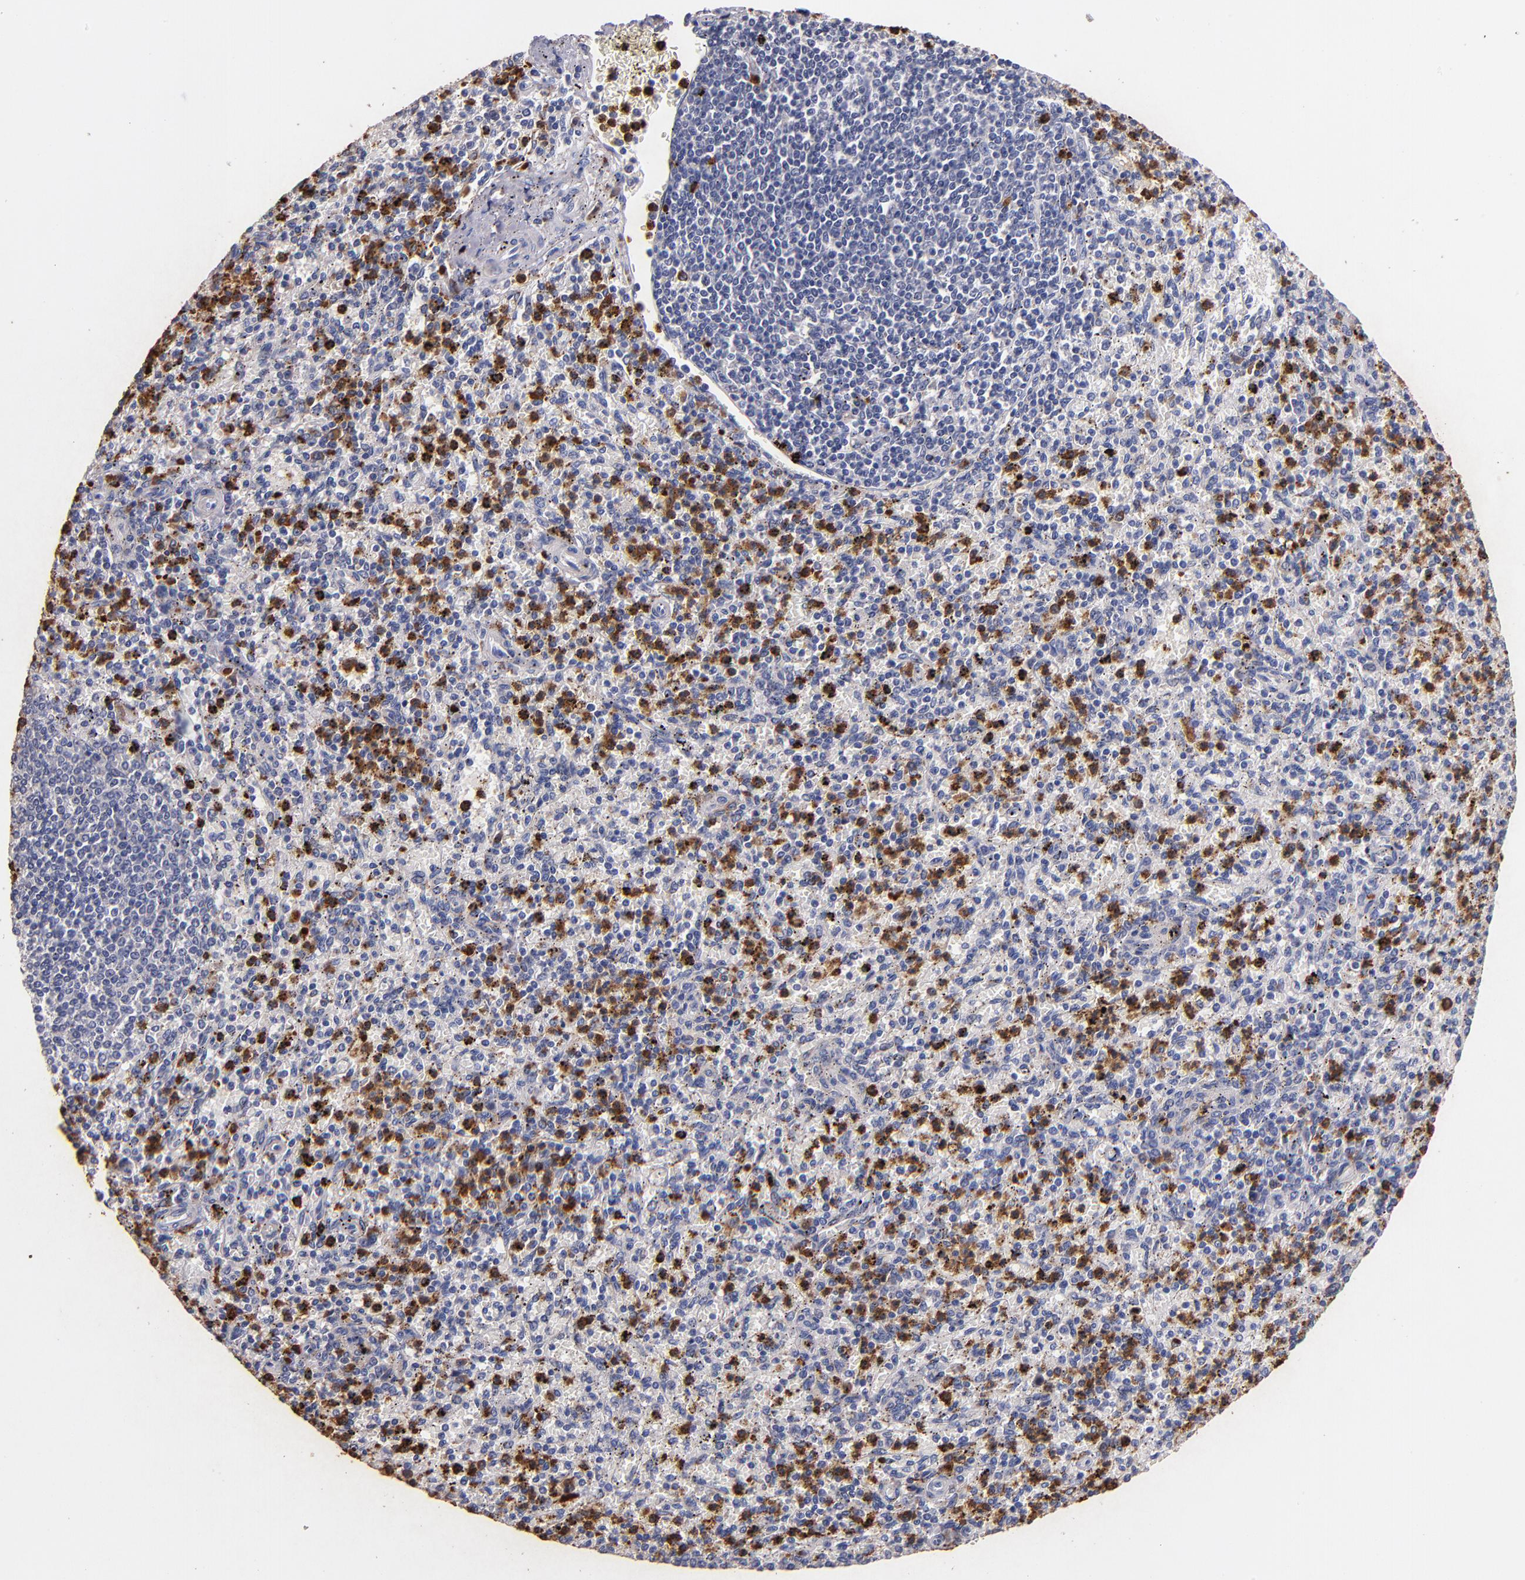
{"staining": {"intensity": "strong", "quantity": "<25%", "location": "cytoplasmic/membranous"}, "tissue": "spleen", "cell_type": "Cells in red pulp", "image_type": "normal", "snomed": [{"axis": "morphology", "description": "Normal tissue, NOS"}, {"axis": "topography", "description": "Spleen"}], "caption": "IHC of benign human spleen displays medium levels of strong cytoplasmic/membranous expression in approximately <25% of cells in red pulp.", "gene": "TTLL12", "patient": {"sex": "male", "age": 72}}